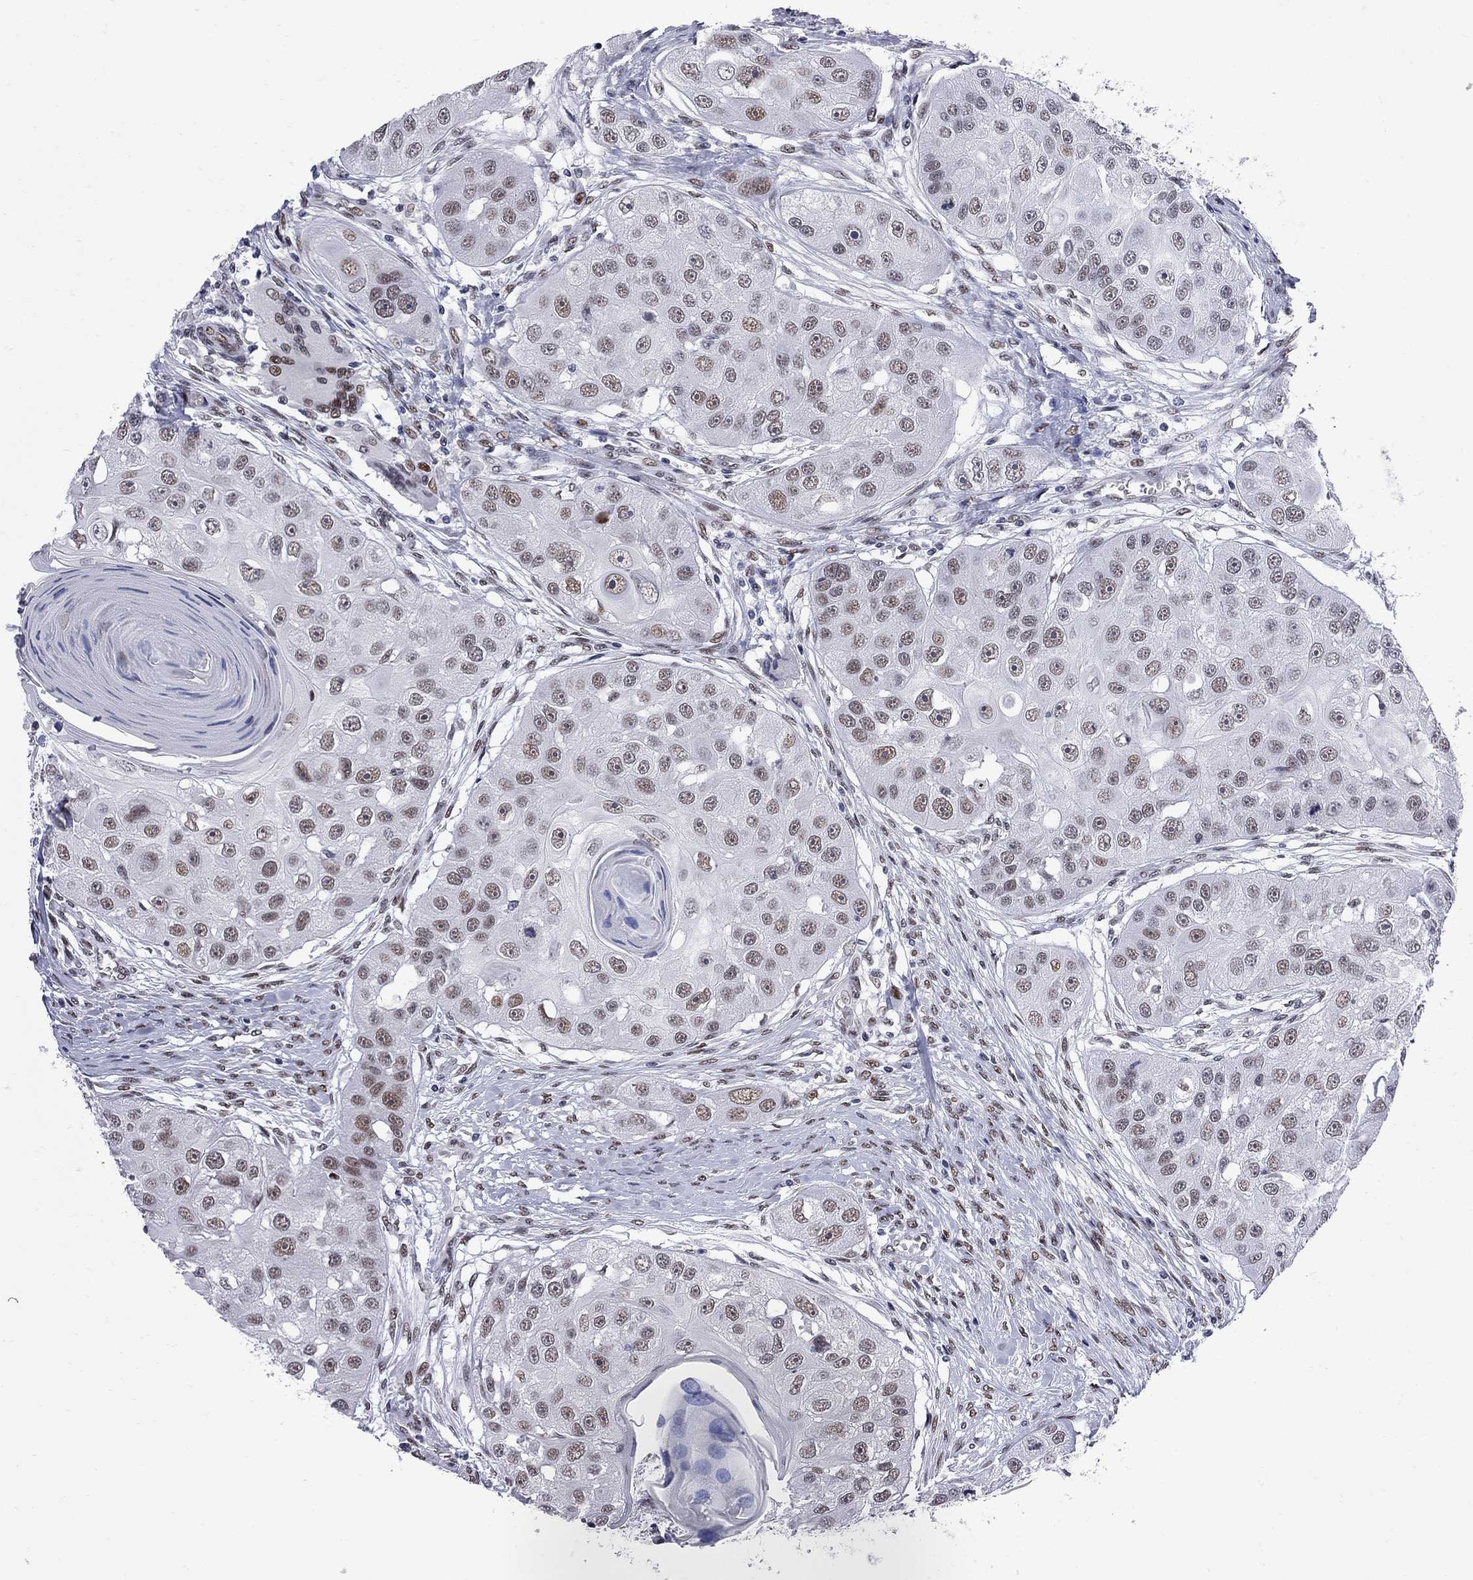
{"staining": {"intensity": "moderate", "quantity": "<25%", "location": "nuclear"}, "tissue": "head and neck cancer", "cell_type": "Tumor cells", "image_type": "cancer", "snomed": [{"axis": "morphology", "description": "Normal tissue, NOS"}, {"axis": "morphology", "description": "Squamous cell carcinoma, NOS"}, {"axis": "topography", "description": "Skeletal muscle"}, {"axis": "topography", "description": "Head-Neck"}], "caption": "Tumor cells show low levels of moderate nuclear expression in approximately <25% of cells in head and neck cancer (squamous cell carcinoma).", "gene": "ZBTB47", "patient": {"sex": "male", "age": 51}}